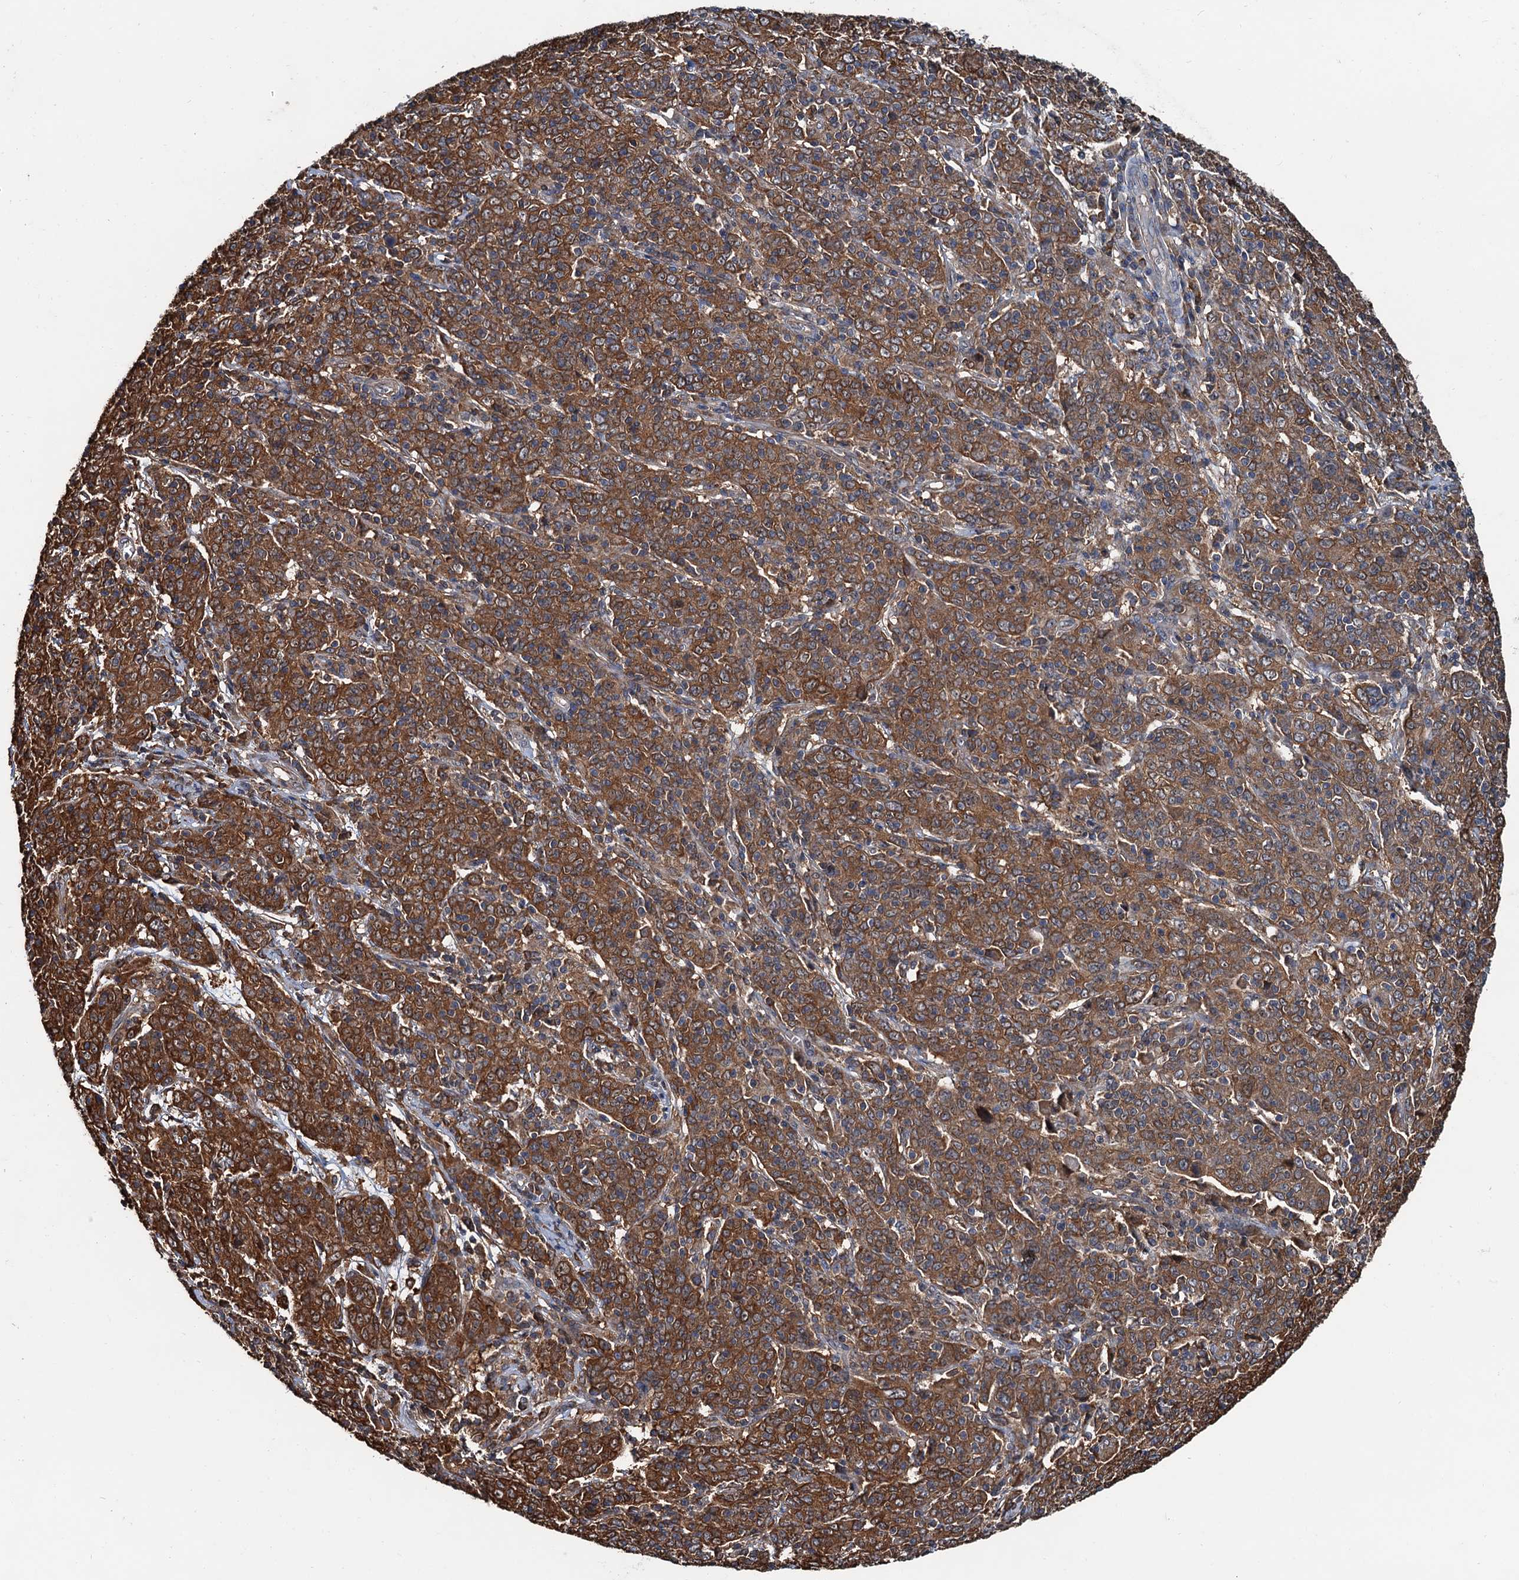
{"staining": {"intensity": "strong", "quantity": ">75%", "location": "cytoplasmic/membranous"}, "tissue": "cervical cancer", "cell_type": "Tumor cells", "image_type": "cancer", "snomed": [{"axis": "morphology", "description": "Squamous cell carcinoma, NOS"}, {"axis": "topography", "description": "Cervix"}], "caption": "This image reveals immunohistochemistry (IHC) staining of cervical cancer (squamous cell carcinoma), with high strong cytoplasmic/membranous staining in approximately >75% of tumor cells.", "gene": "USP6NL", "patient": {"sex": "female", "age": 67}}